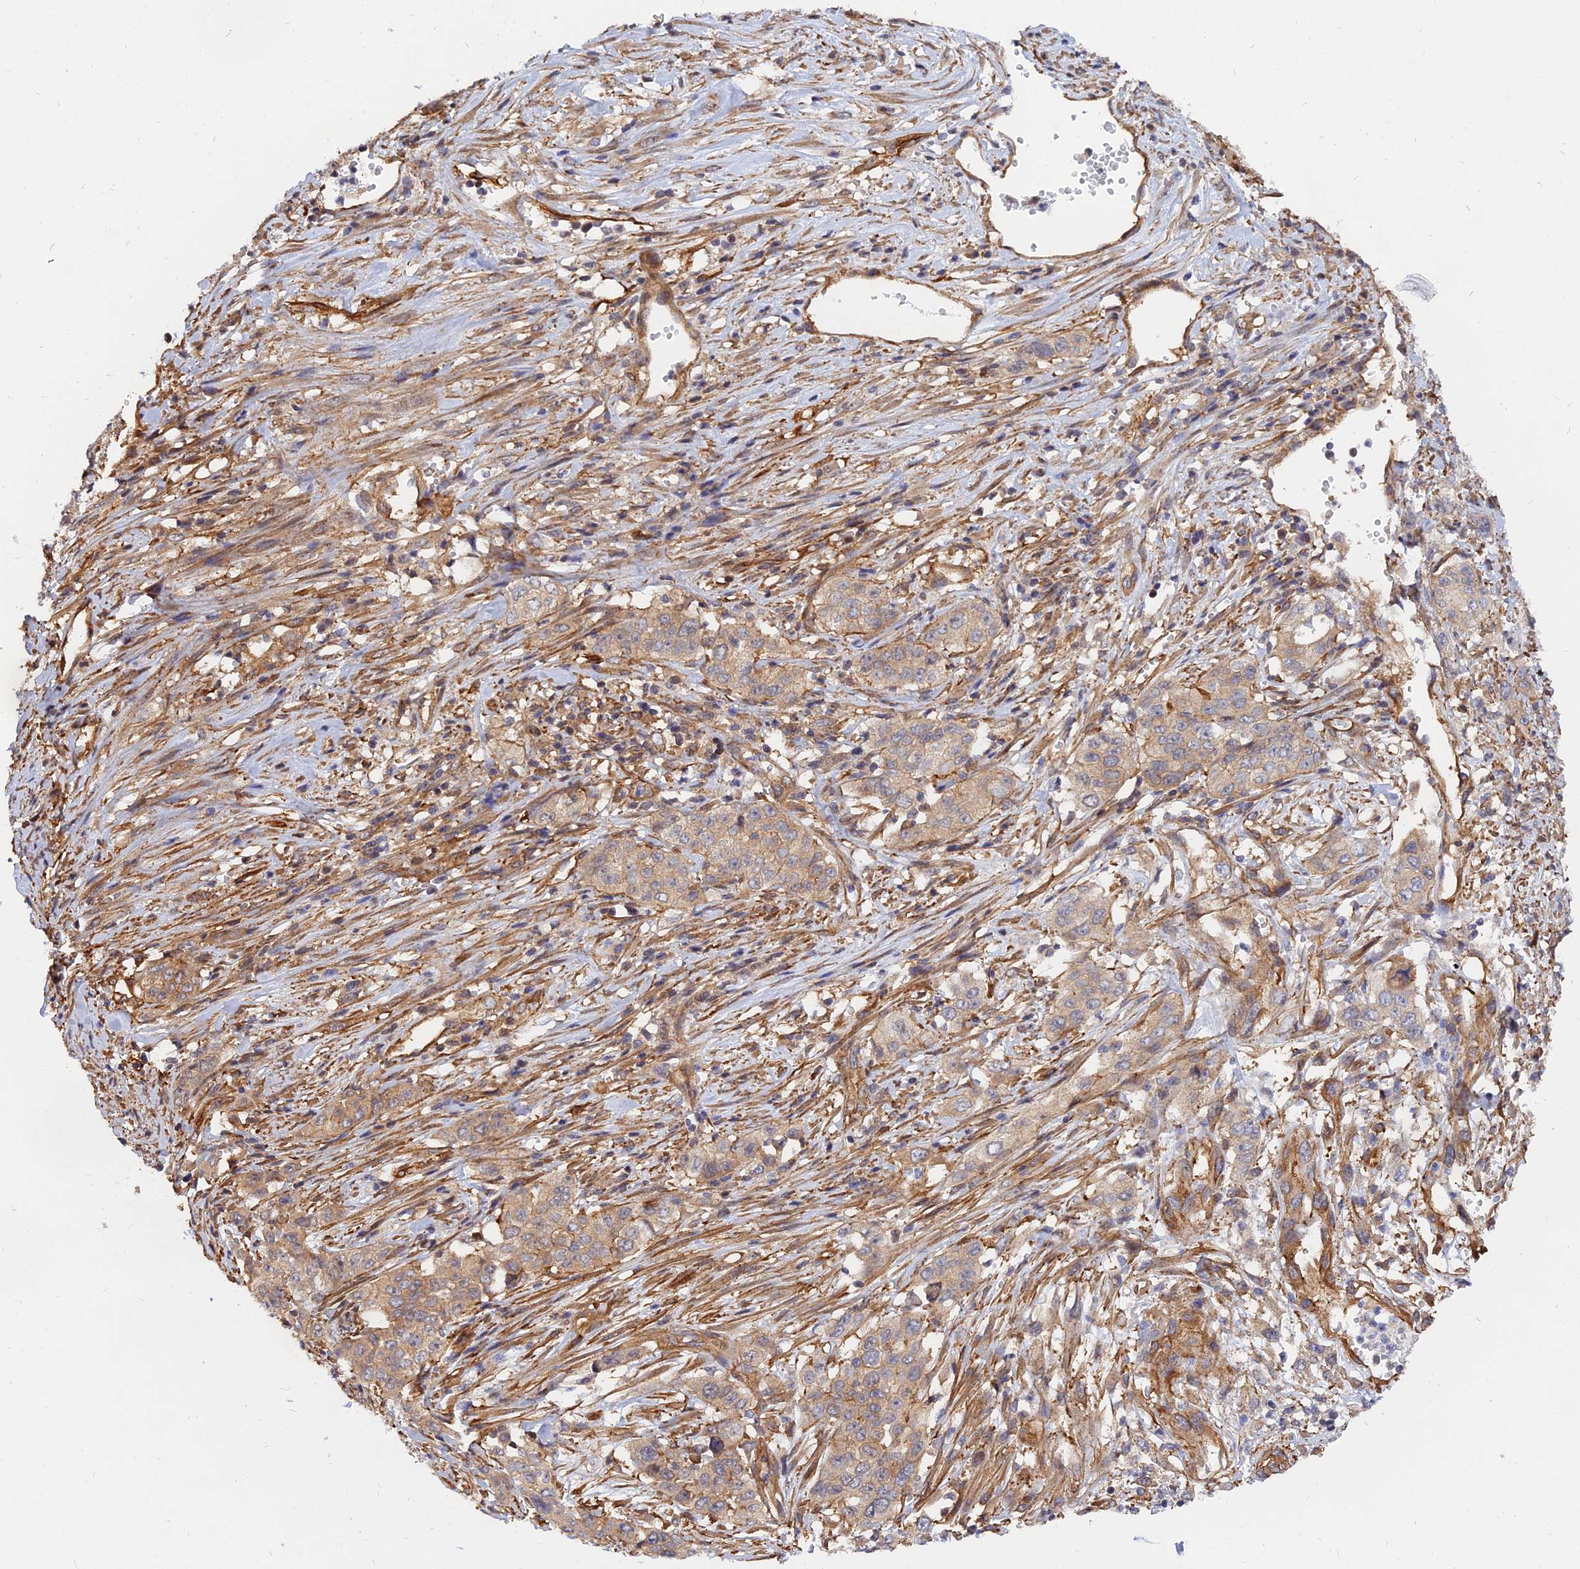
{"staining": {"intensity": "weak", "quantity": ">75%", "location": "cytoplasmic/membranous"}, "tissue": "stomach cancer", "cell_type": "Tumor cells", "image_type": "cancer", "snomed": [{"axis": "morphology", "description": "Adenocarcinoma, NOS"}, {"axis": "topography", "description": "Stomach, upper"}], "caption": "Immunohistochemical staining of human adenocarcinoma (stomach) demonstrates weak cytoplasmic/membranous protein staining in about >75% of tumor cells.", "gene": "WDR41", "patient": {"sex": "male", "age": 62}}